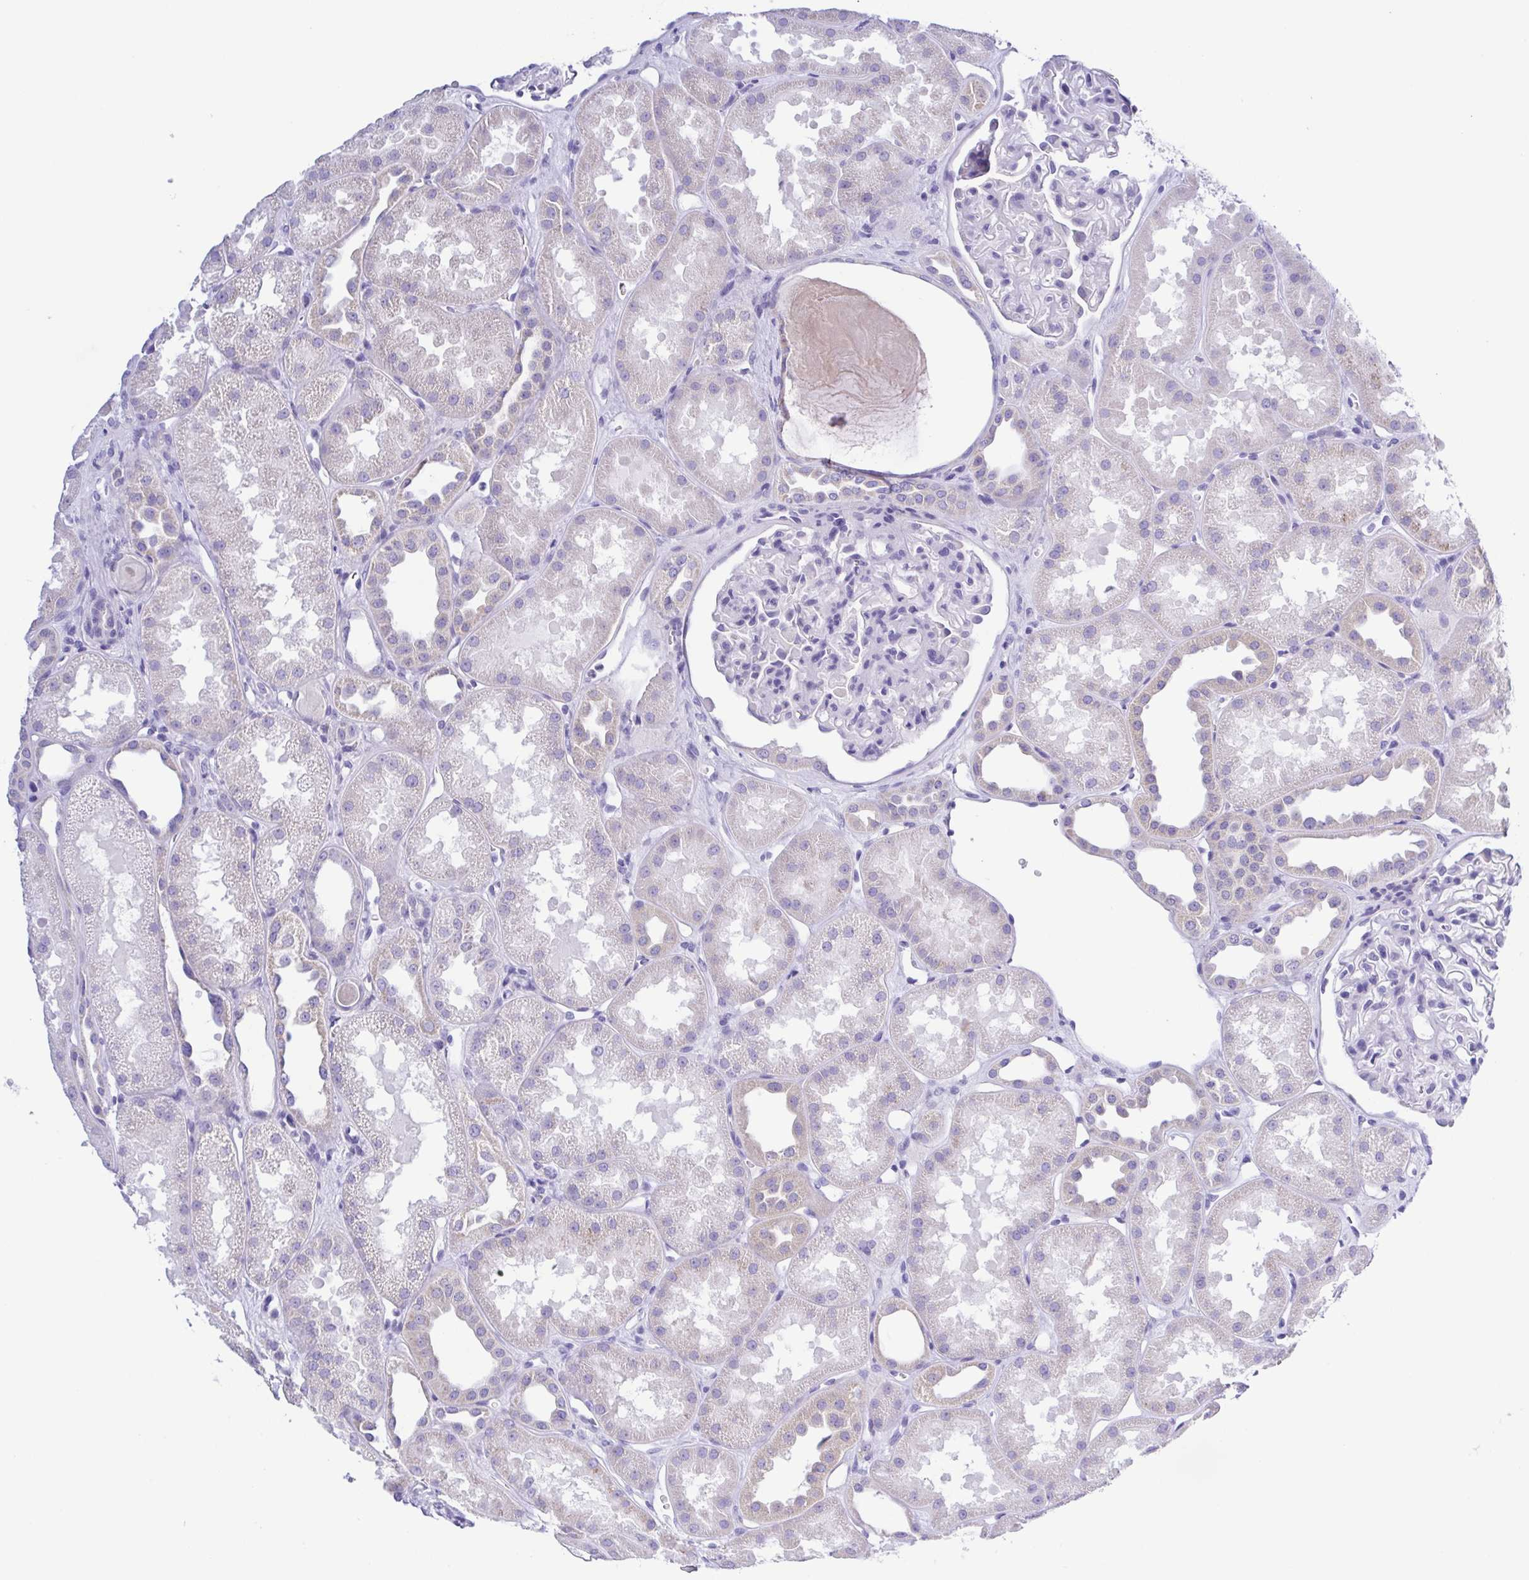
{"staining": {"intensity": "negative", "quantity": "none", "location": "none"}, "tissue": "kidney", "cell_type": "Cells in glomeruli", "image_type": "normal", "snomed": [{"axis": "morphology", "description": "Normal tissue, NOS"}, {"axis": "topography", "description": "Kidney"}], "caption": "Protein analysis of normal kidney demonstrates no significant positivity in cells in glomeruli. (DAB immunohistochemistry with hematoxylin counter stain).", "gene": "CD72", "patient": {"sex": "male", "age": 61}}